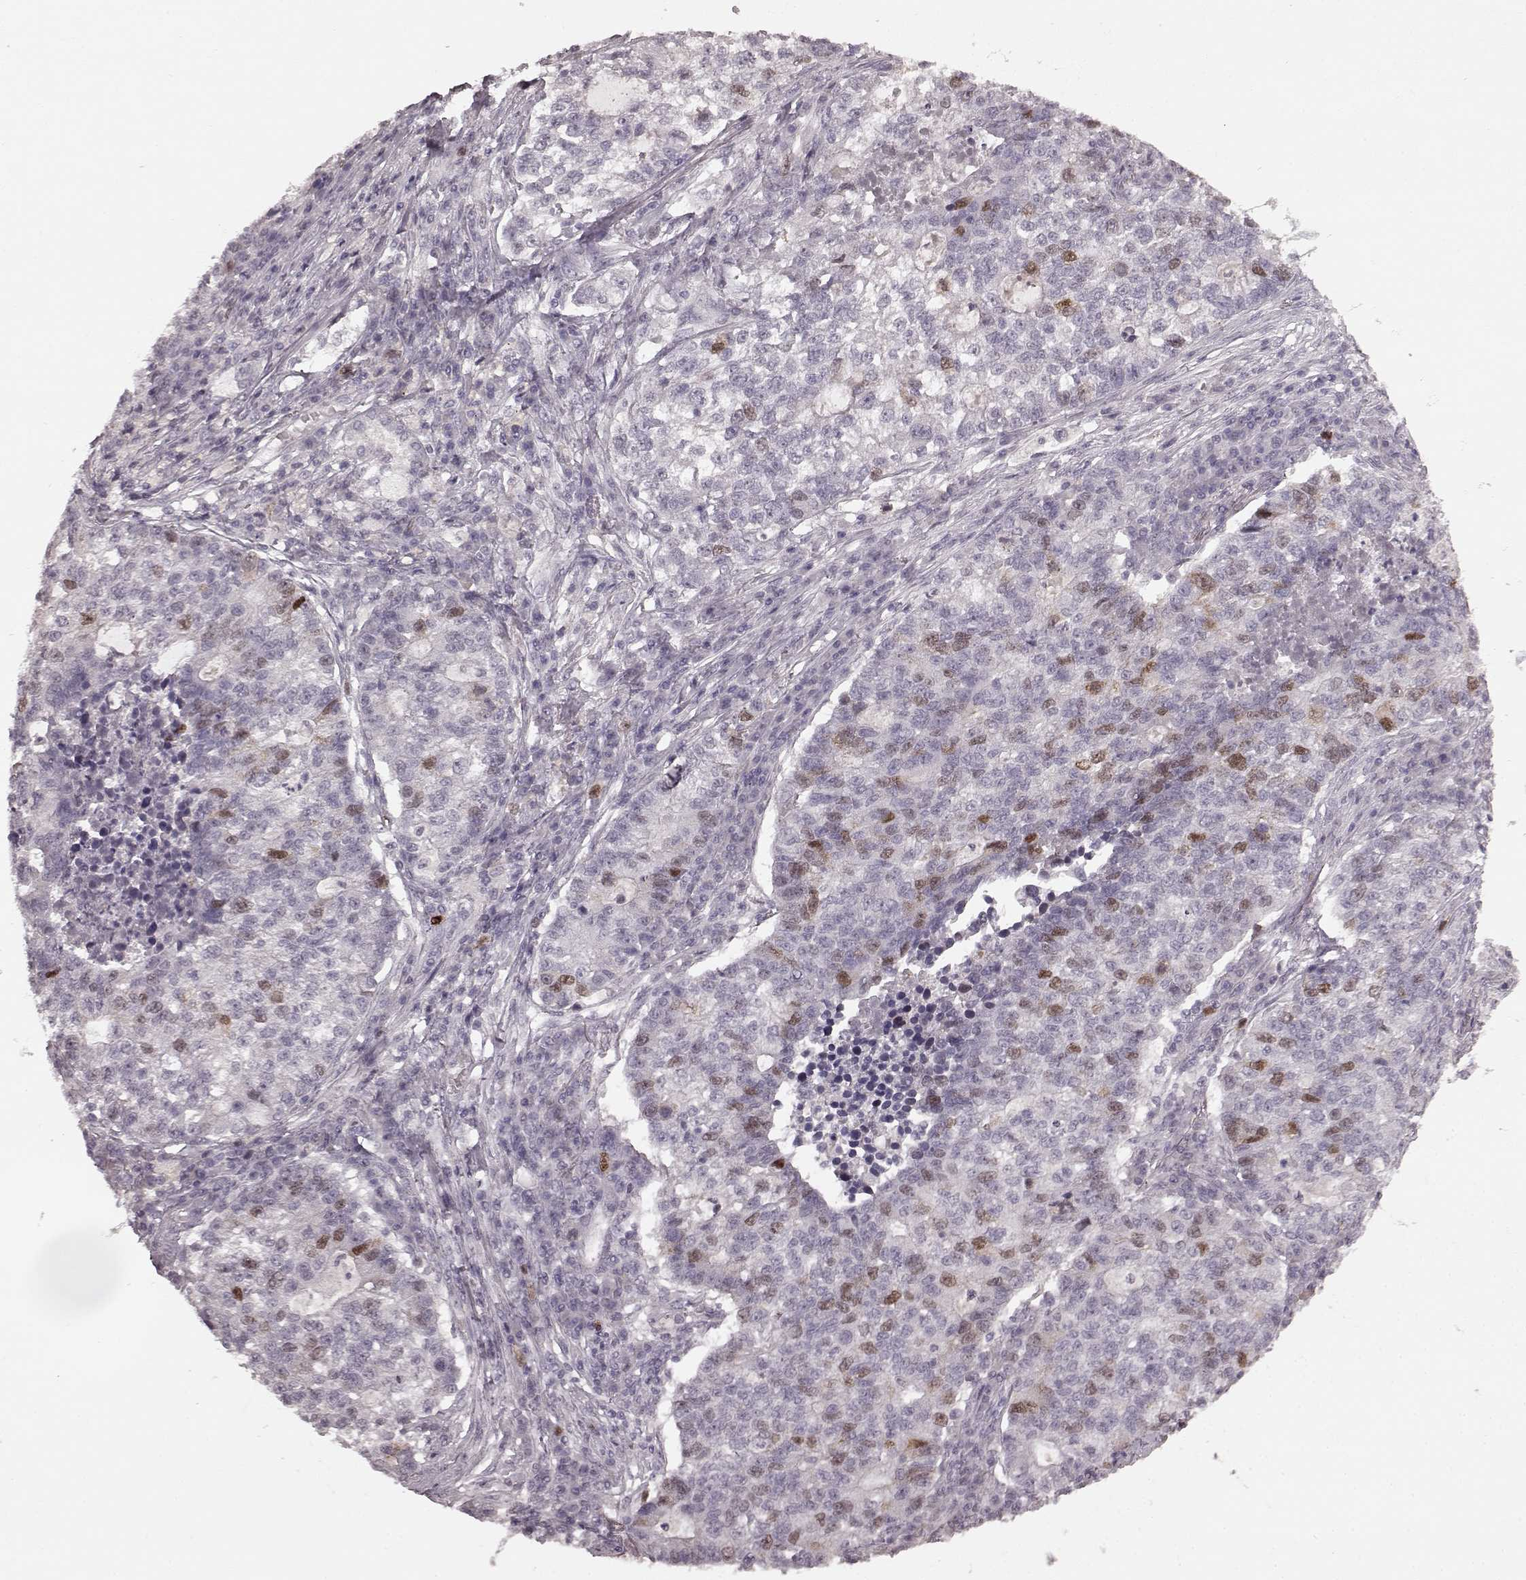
{"staining": {"intensity": "moderate", "quantity": "<25%", "location": "nuclear"}, "tissue": "lung cancer", "cell_type": "Tumor cells", "image_type": "cancer", "snomed": [{"axis": "morphology", "description": "Adenocarcinoma, NOS"}, {"axis": "topography", "description": "Lung"}], "caption": "IHC of adenocarcinoma (lung) shows low levels of moderate nuclear staining in about <25% of tumor cells.", "gene": "CCNA2", "patient": {"sex": "male", "age": 57}}